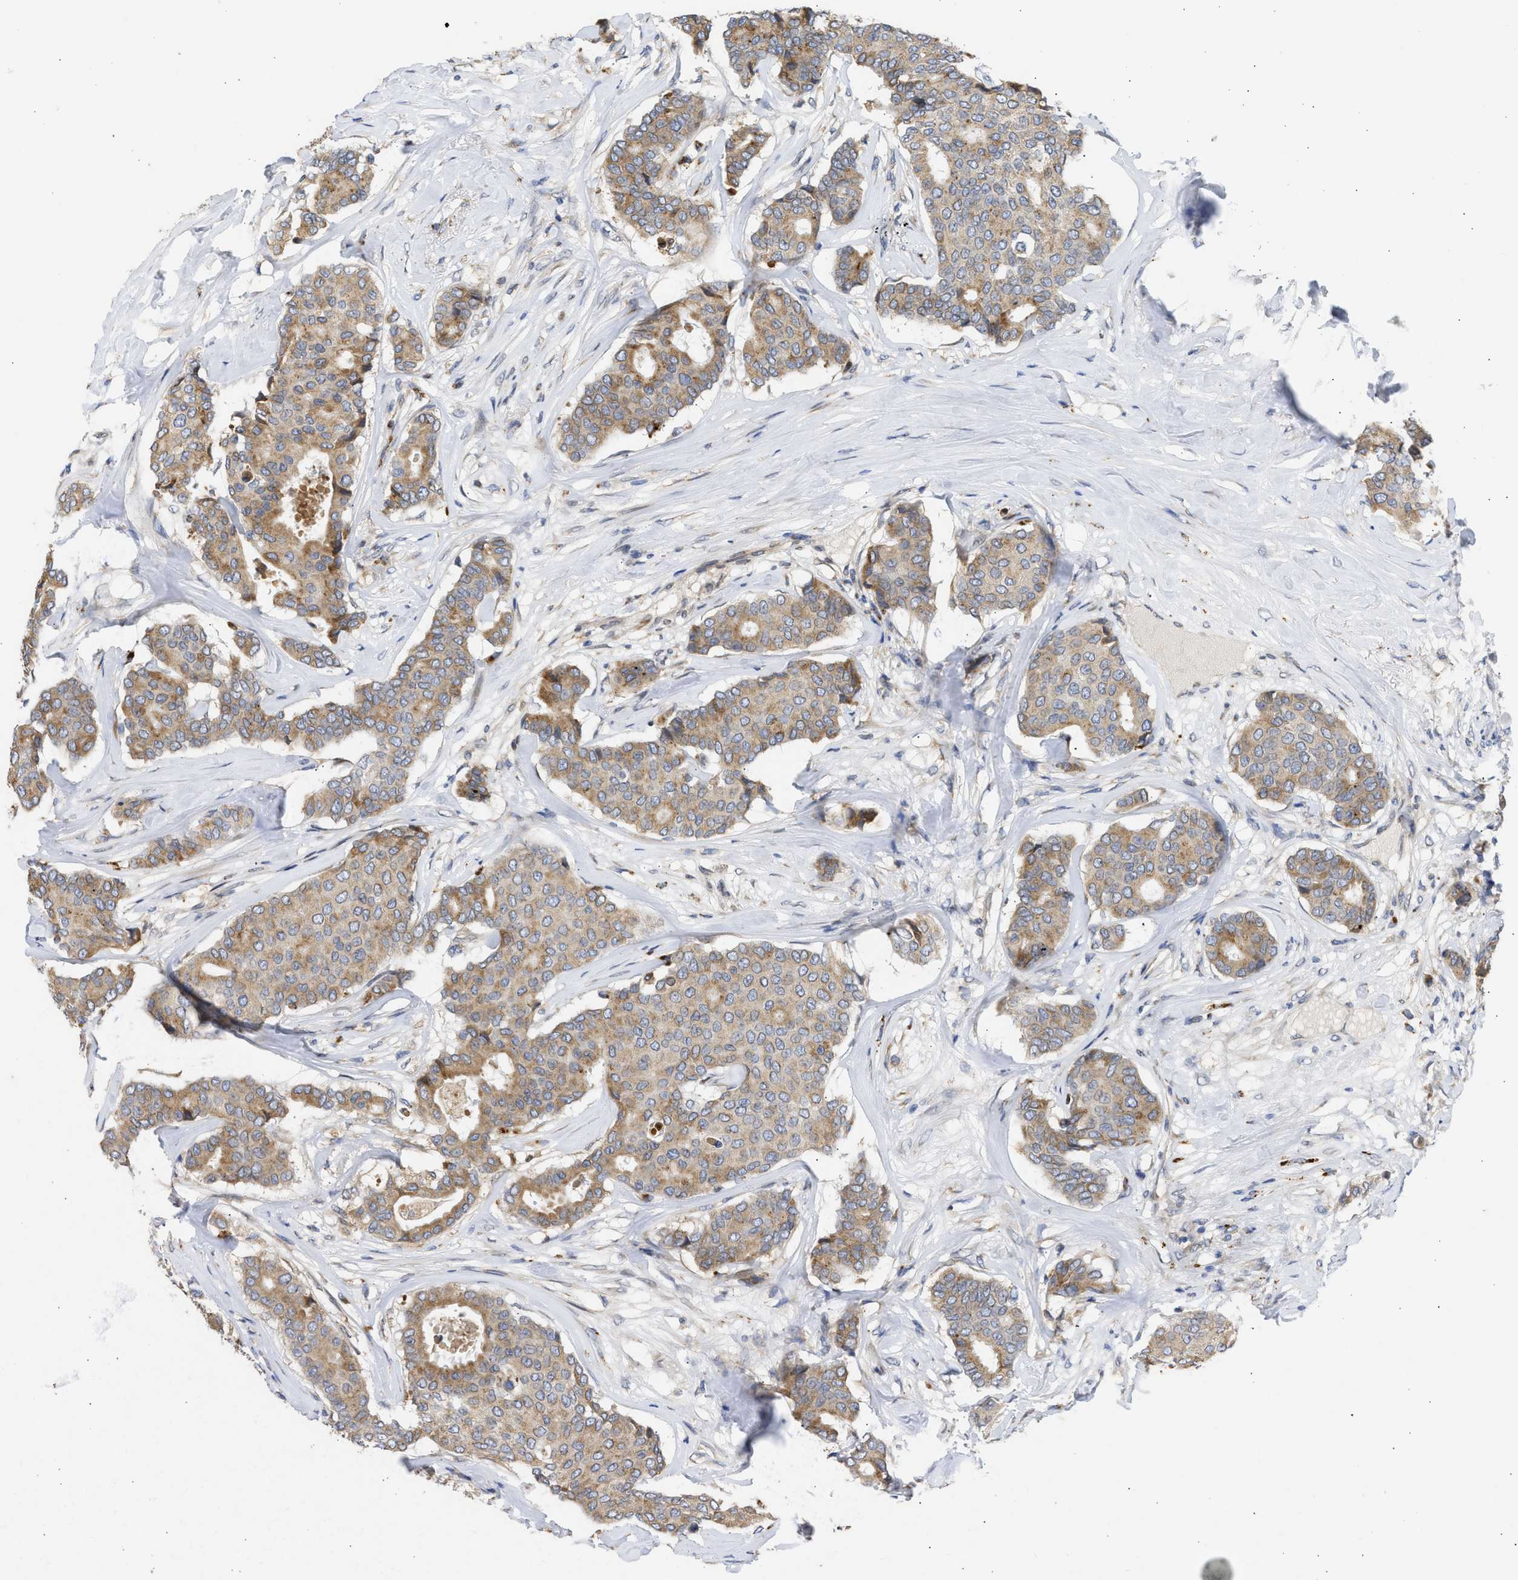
{"staining": {"intensity": "moderate", "quantity": ">75%", "location": "cytoplasmic/membranous"}, "tissue": "breast cancer", "cell_type": "Tumor cells", "image_type": "cancer", "snomed": [{"axis": "morphology", "description": "Duct carcinoma"}, {"axis": "topography", "description": "Breast"}], "caption": "Tumor cells exhibit medium levels of moderate cytoplasmic/membranous staining in approximately >75% of cells in intraductal carcinoma (breast).", "gene": "TMED1", "patient": {"sex": "female", "age": 75}}